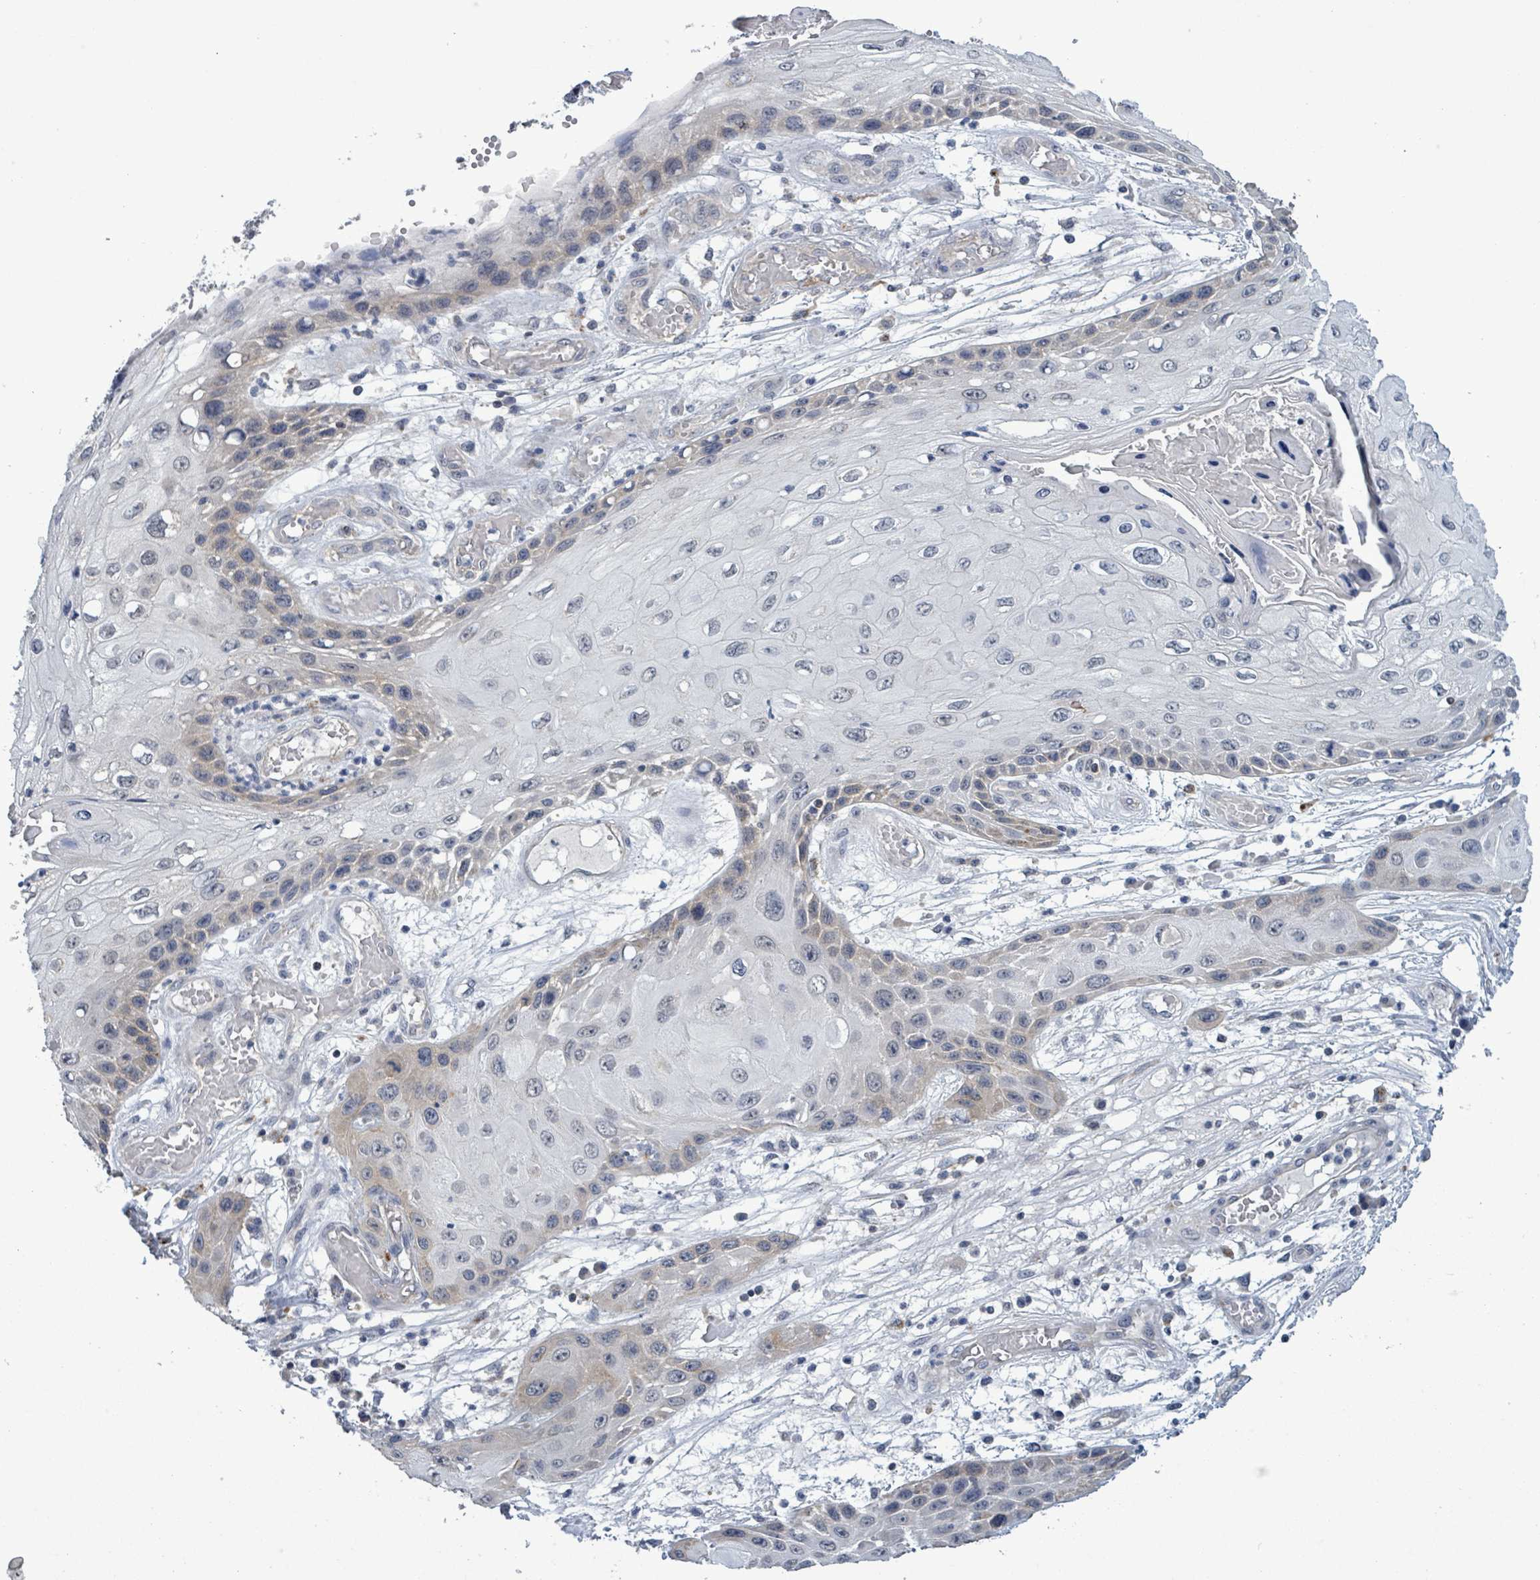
{"staining": {"intensity": "negative", "quantity": "none", "location": "none"}, "tissue": "skin cancer", "cell_type": "Tumor cells", "image_type": "cancer", "snomed": [{"axis": "morphology", "description": "Squamous cell carcinoma, NOS"}, {"axis": "topography", "description": "Skin"}, {"axis": "topography", "description": "Vulva"}], "caption": "There is no significant expression in tumor cells of skin cancer.", "gene": "AMMECR1", "patient": {"sex": "female", "age": 44}}